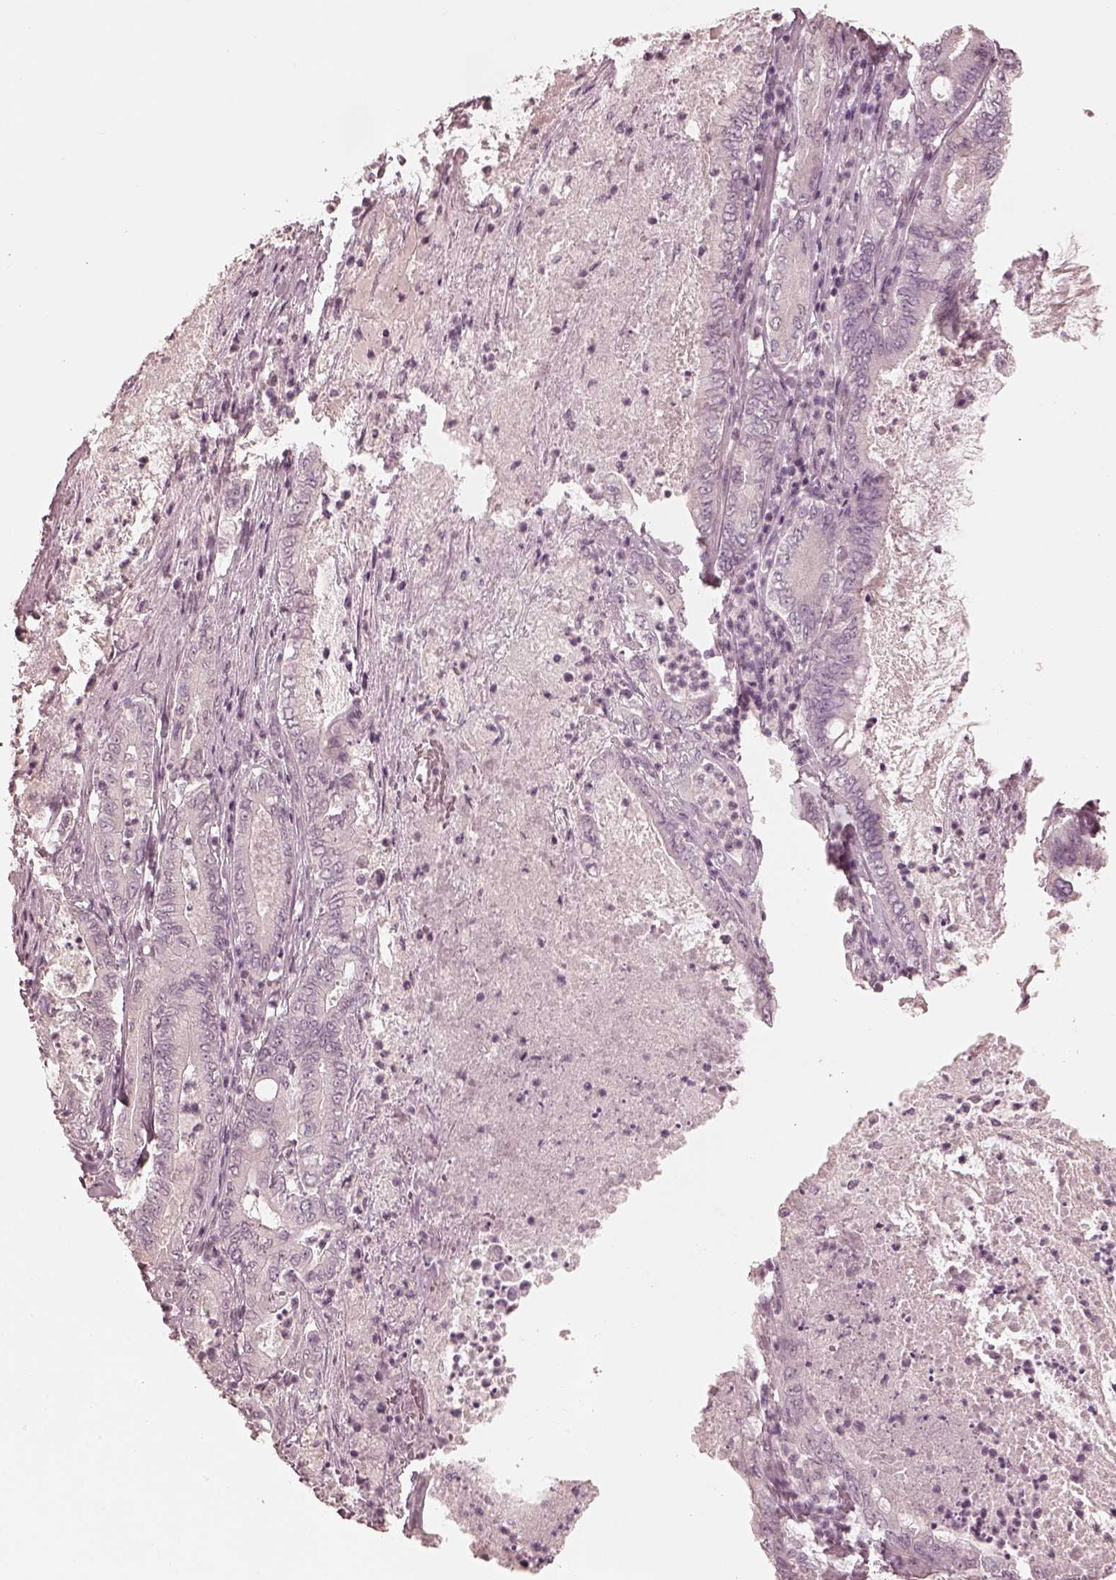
{"staining": {"intensity": "negative", "quantity": "none", "location": "none"}, "tissue": "pancreatic cancer", "cell_type": "Tumor cells", "image_type": "cancer", "snomed": [{"axis": "morphology", "description": "Adenocarcinoma, NOS"}, {"axis": "topography", "description": "Pancreas"}], "caption": "Tumor cells are negative for protein expression in human adenocarcinoma (pancreatic). The staining was performed using DAB (3,3'-diaminobenzidine) to visualize the protein expression in brown, while the nuclei were stained in blue with hematoxylin (Magnification: 20x).", "gene": "PRKACG", "patient": {"sex": "male", "age": 71}}